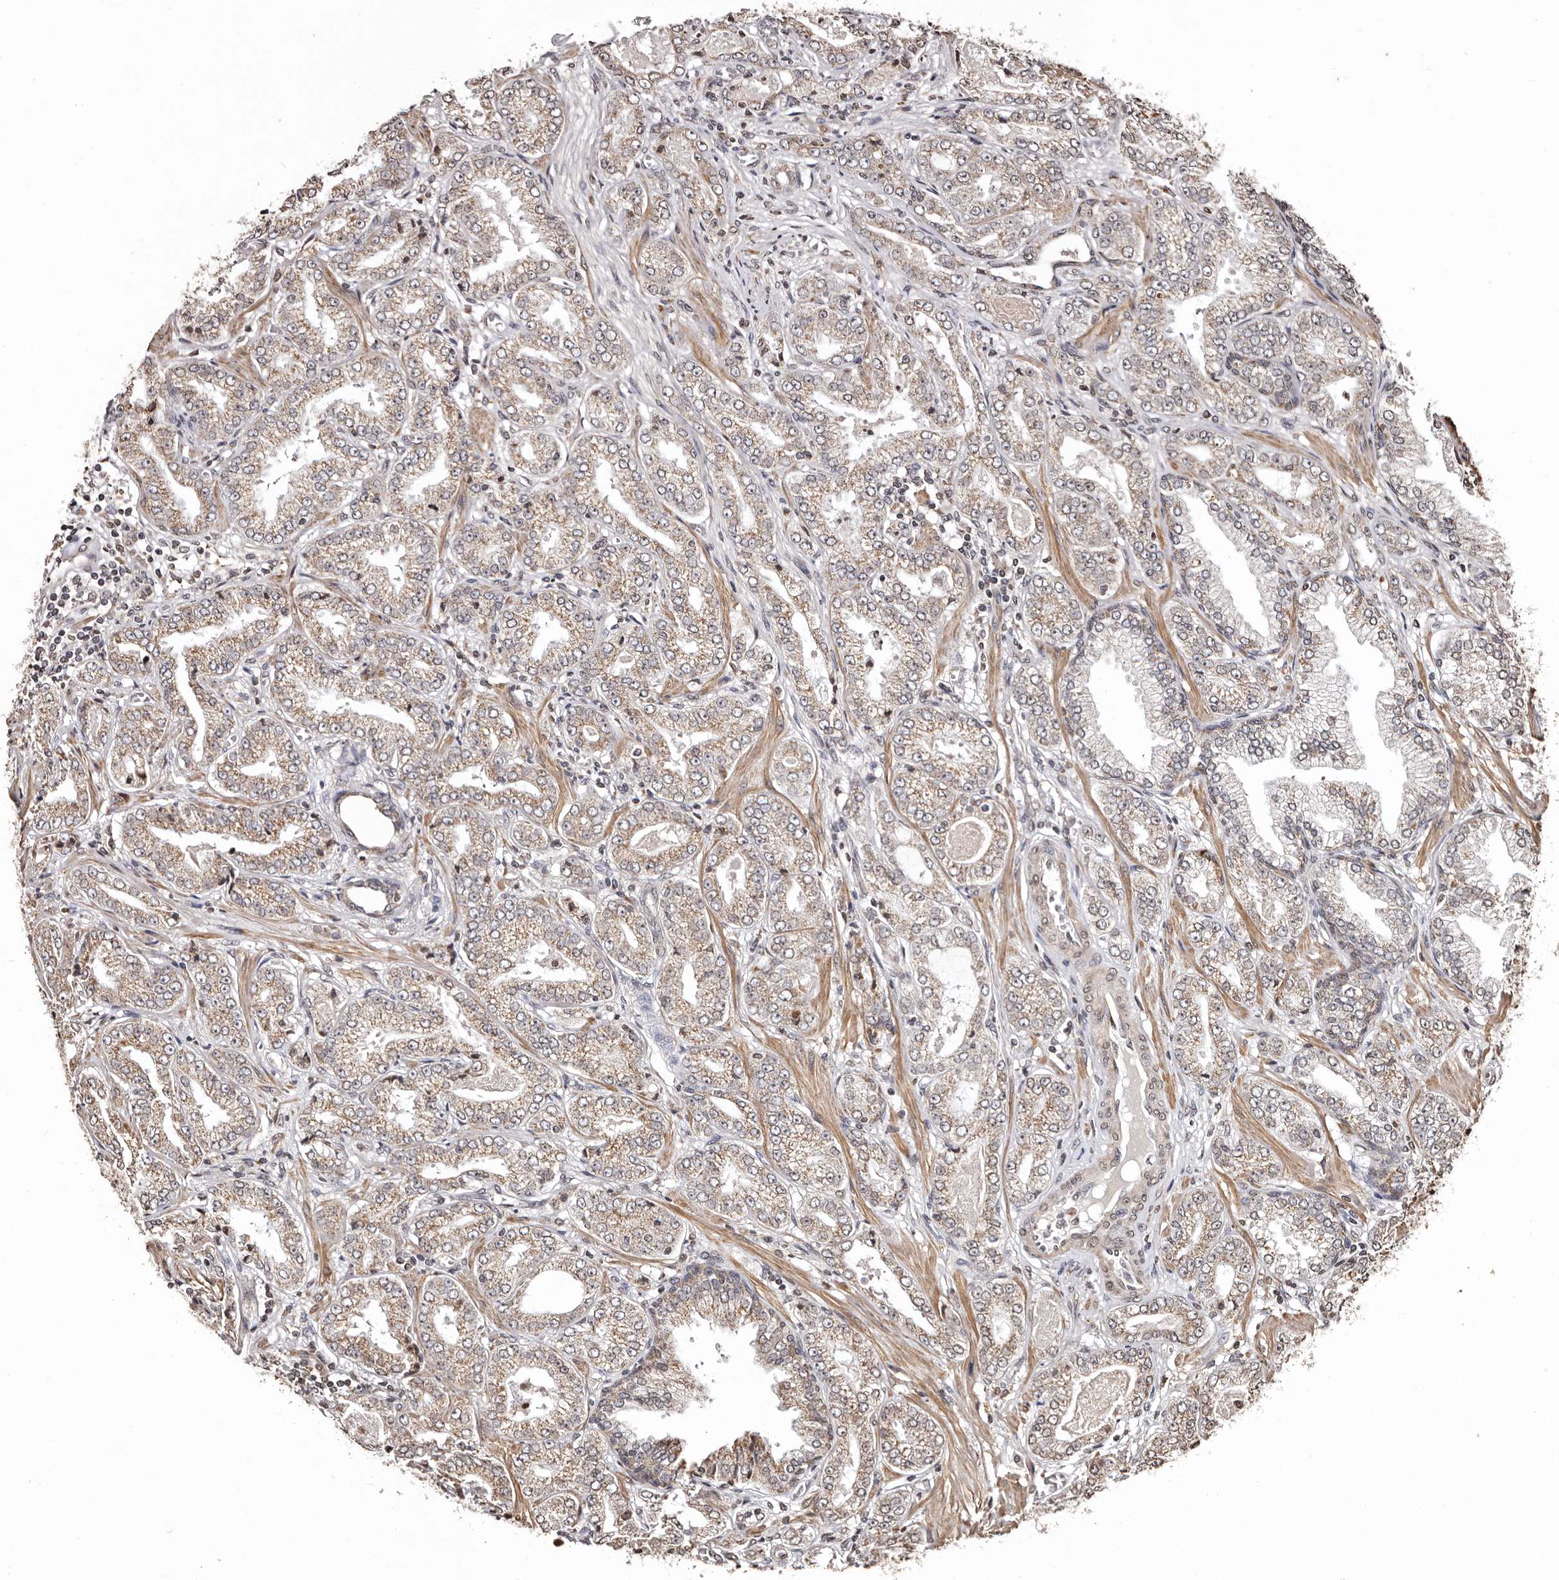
{"staining": {"intensity": "weak", "quantity": ">75%", "location": "cytoplasmic/membranous"}, "tissue": "prostate cancer", "cell_type": "Tumor cells", "image_type": "cancer", "snomed": [{"axis": "morphology", "description": "Adenocarcinoma, High grade"}, {"axis": "topography", "description": "Prostate"}], "caption": "This micrograph demonstrates immunohistochemistry (IHC) staining of prostate cancer (high-grade adenocarcinoma), with low weak cytoplasmic/membranous positivity in approximately >75% of tumor cells.", "gene": "CCDC190", "patient": {"sex": "male", "age": 71}}